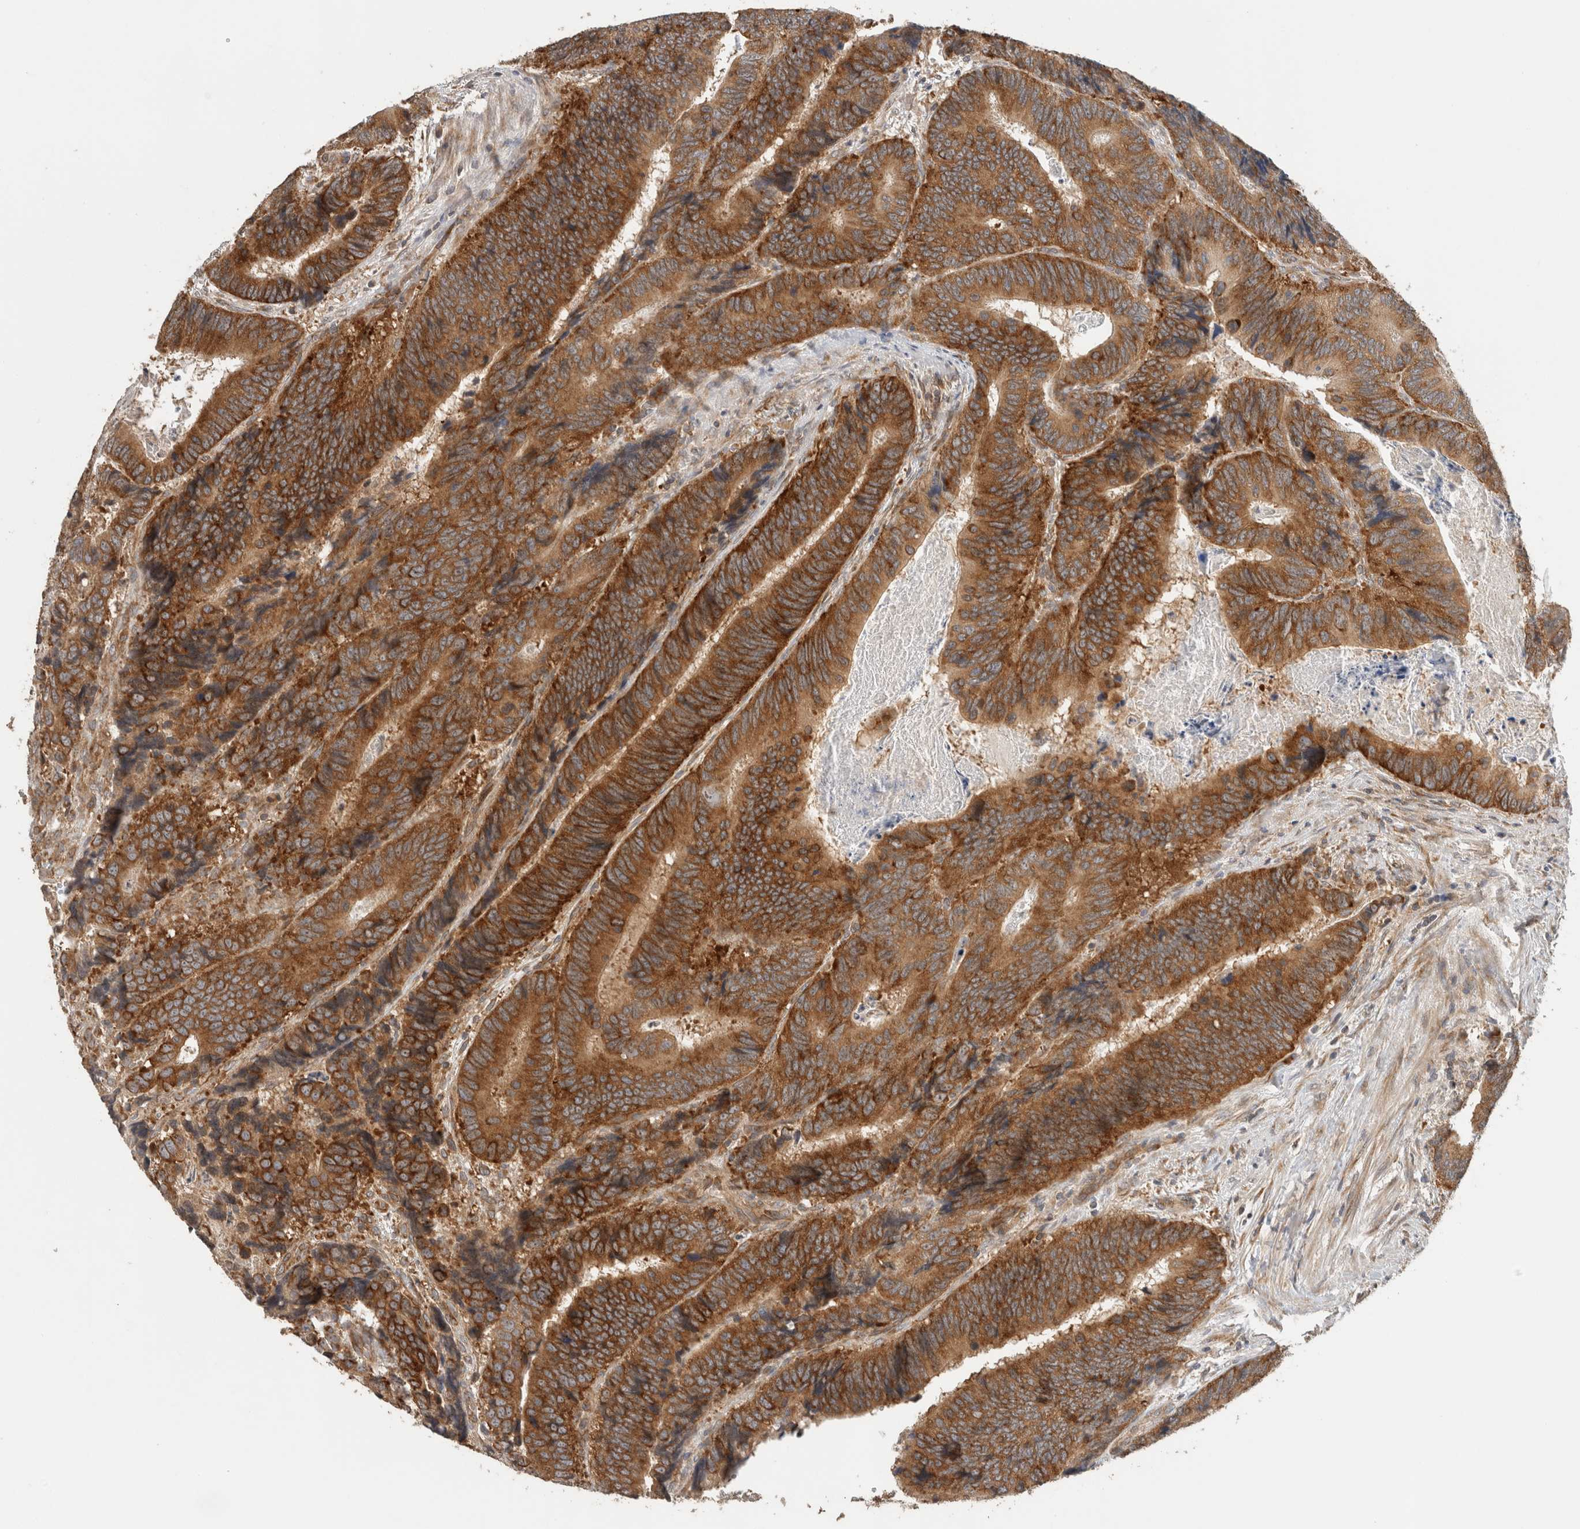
{"staining": {"intensity": "strong", "quantity": ">75%", "location": "cytoplasmic/membranous"}, "tissue": "colorectal cancer", "cell_type": "Tumor cells", "image_type": "cancer", "snomed": [{"axis": "morphology", "description": "Inflammation, NOS"}, {"axis": "morphology", "description": "Adenocarcinoma, NOS"}, {"axis": "topography", "description": "Colon"}], "caption": "The histopathology image demonstrates a brown stain indicating the presence of a protein in the cytoplasmic/membranous of tumor cells in colorectal cancer (adenocarcinoma). (IHC, brightfield microscopy, high magnification).", "gene": "PUM1", "patient": {"sex": "male", "age": 72}}